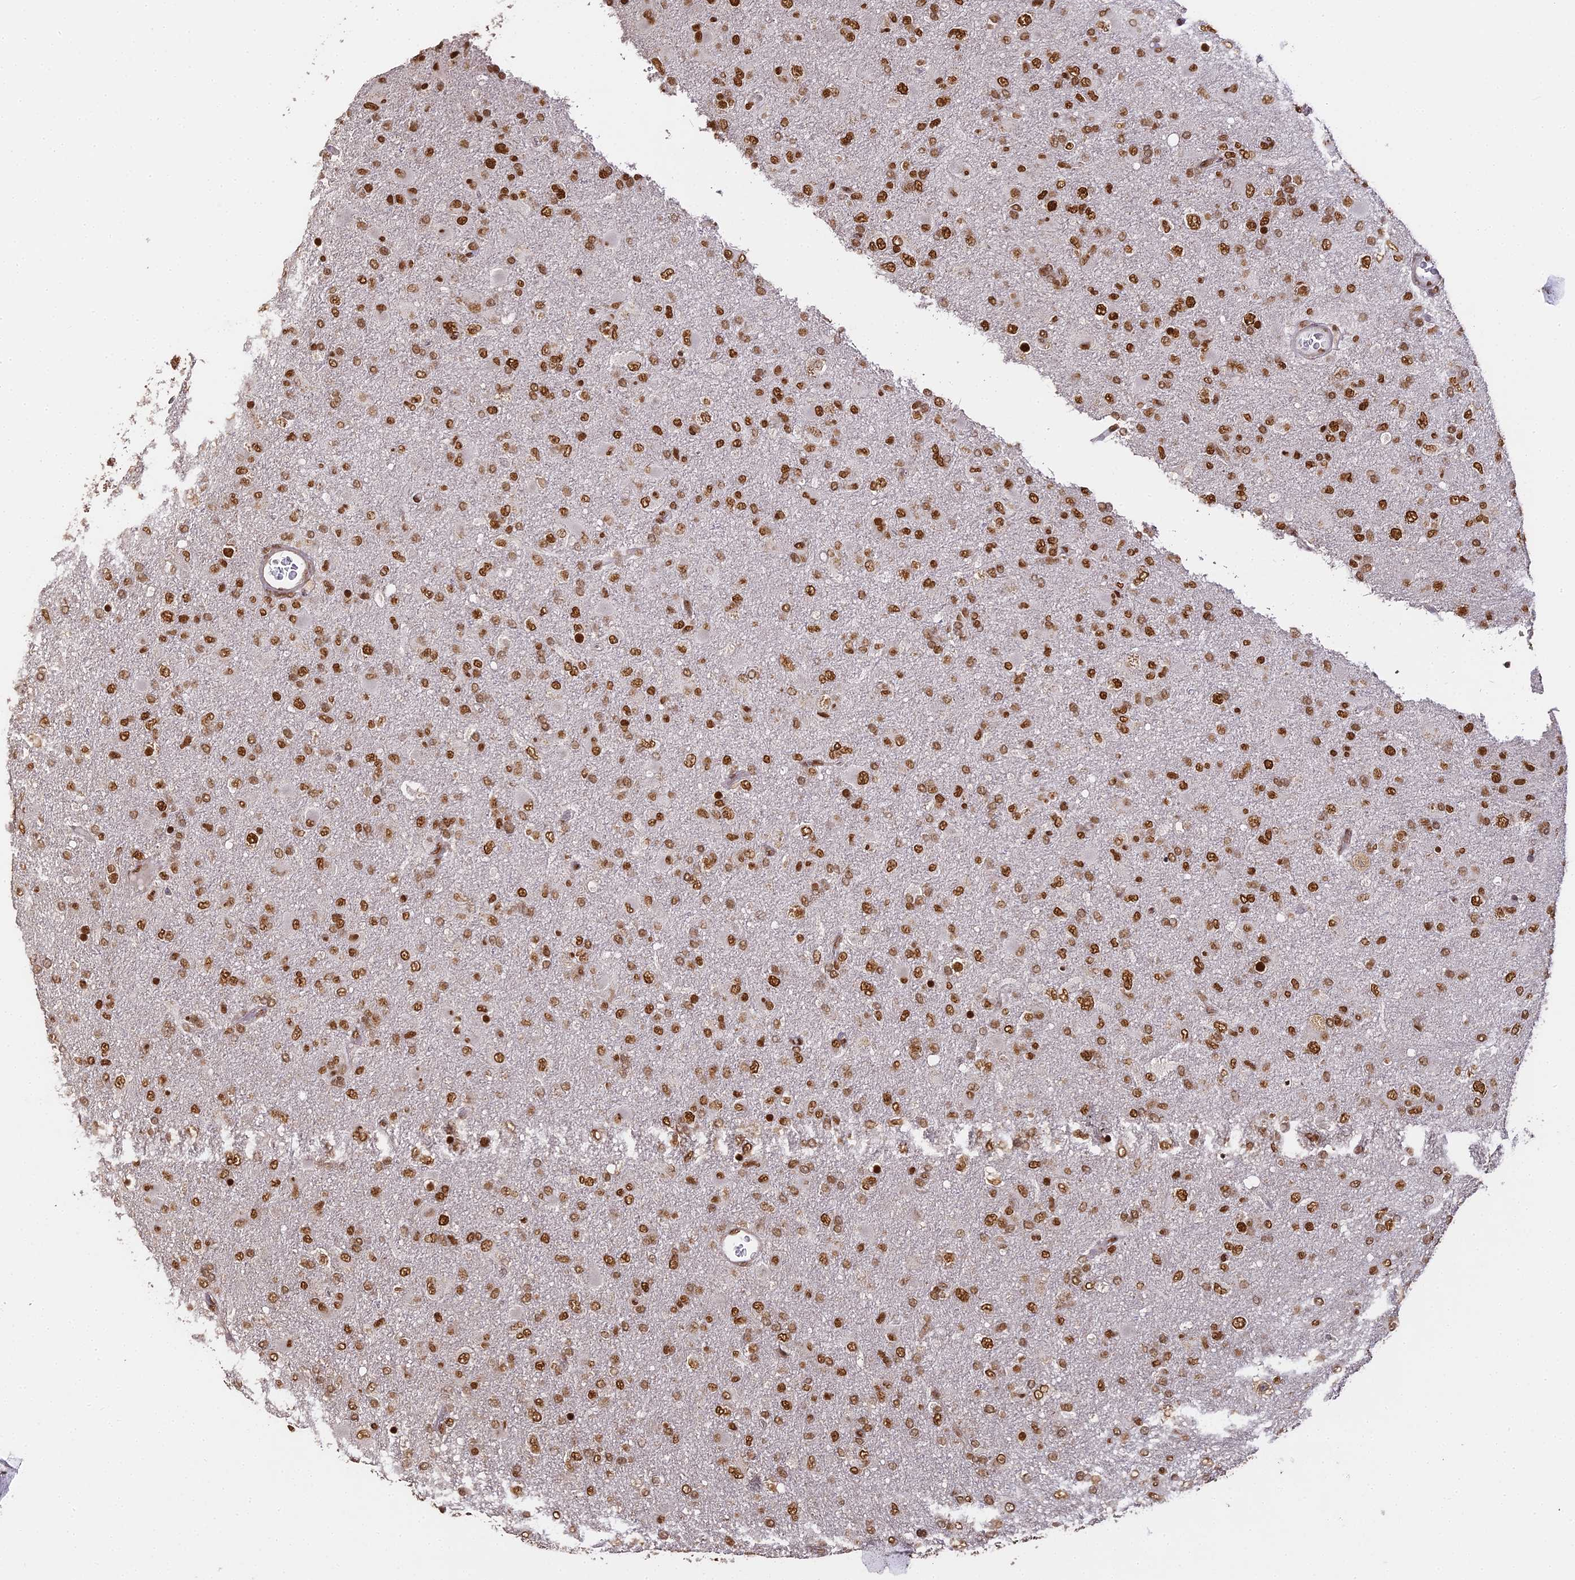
{"staining": {"intensity": "strong", "quantity": ">75%", "location": "nuclear"}, "tissue": "glioma", "cell_type": "Tumor cells", "image_type": "cancer", "snomed": [{"axis": "morphology", "description": "Glioma, malignant, Low grade"}, {"axis": "topography", "description": "Brain"}], "caption": "The photomicrograph displays a brown stain indicating the presence of a protein in the nuclear of tumor cells in malignant glioma (low-grade).", "gene": "HNRNPA1", "patient": {"sex": "male", "age": 65}}